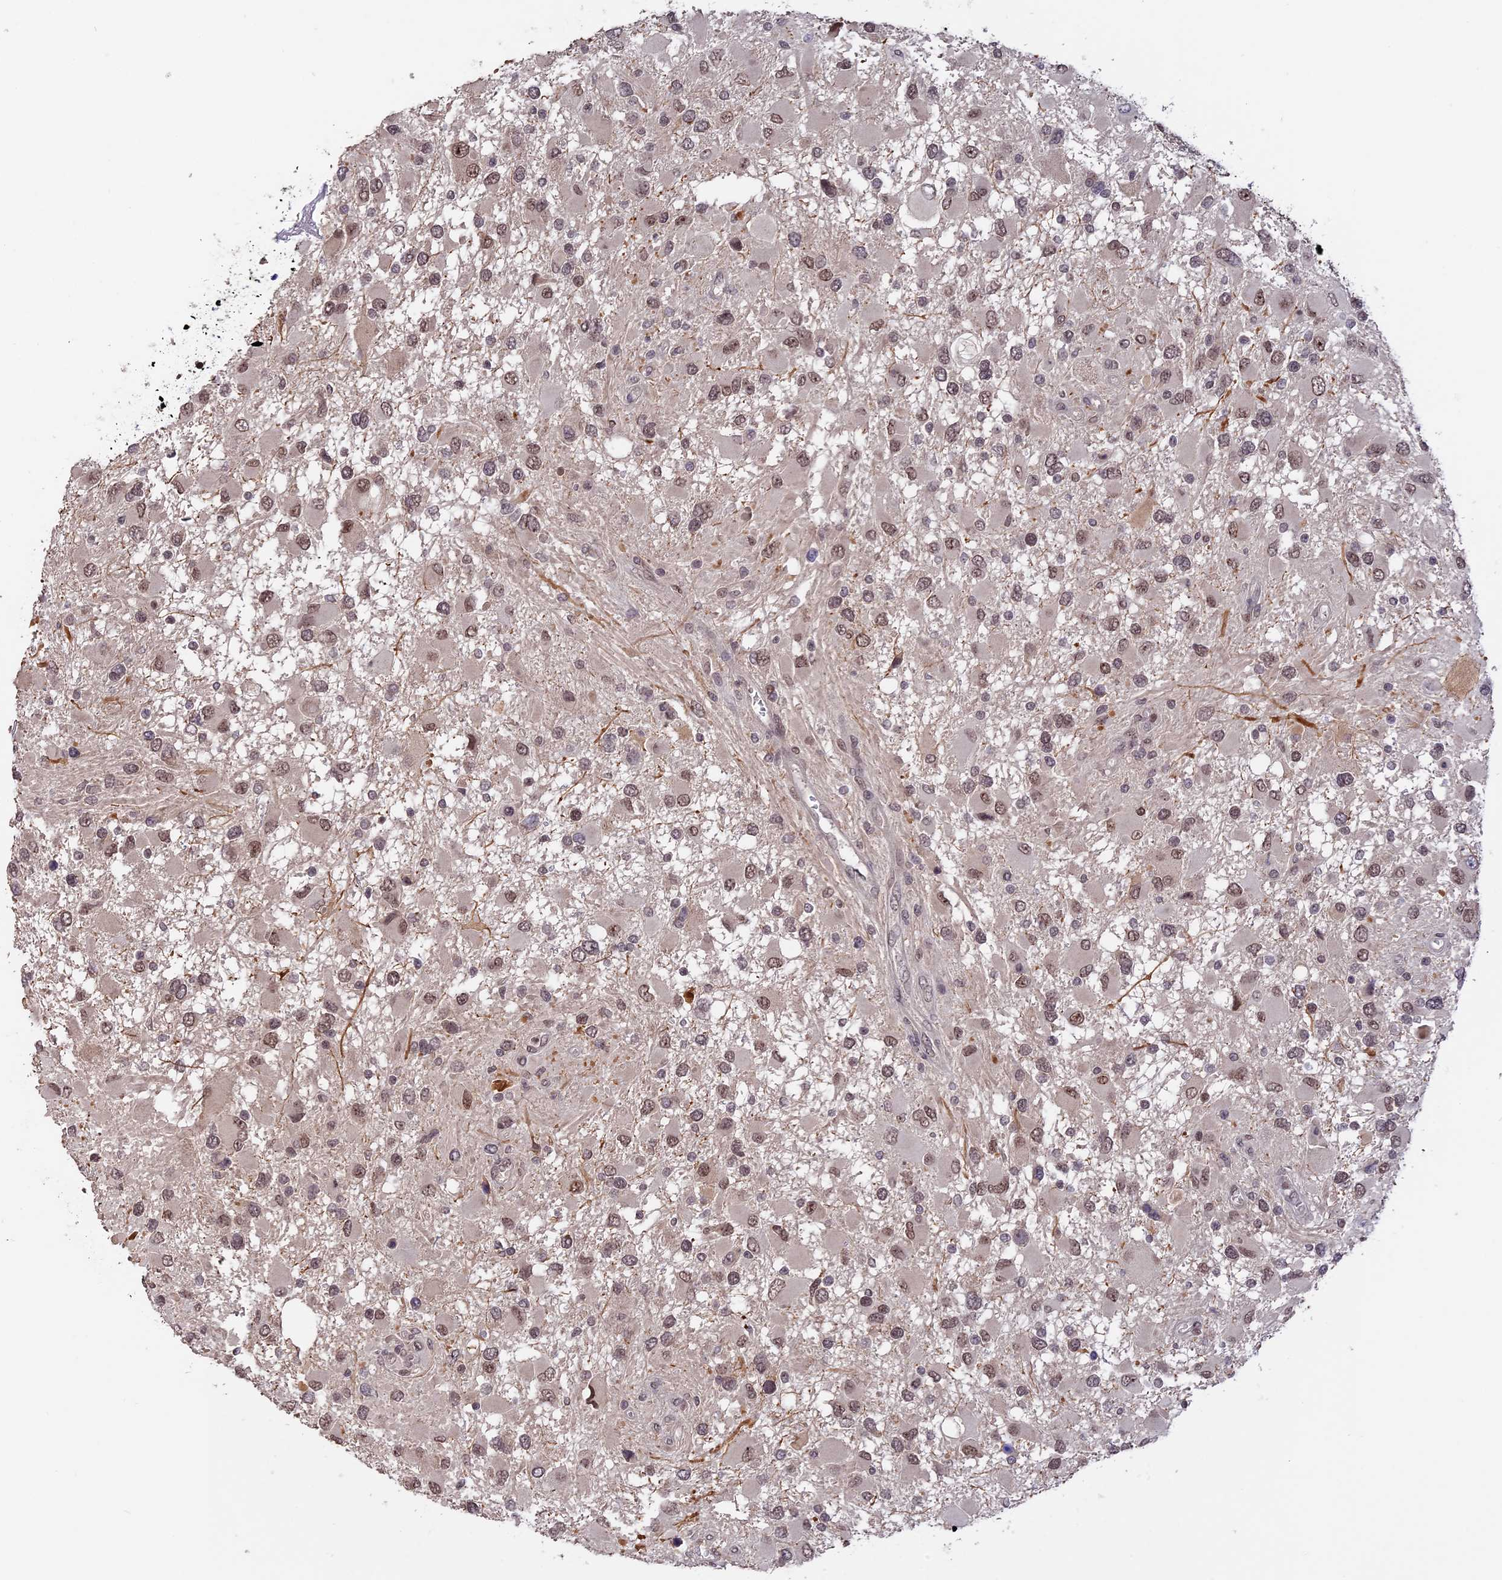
{"staining": {"intensity": "moderate", "quantity": "25%-75%", "location": "nuclear"}, "tissue": "glioma", "cell_type": "Tumor cells", "image_type": "cancer", "snomed": [{"axis": "morphology", "description": "Glioma, malignant, High grade"}, {"axis": "topography", "description": "Brain"}], "caption": "Tumor cells display moderate nuclear staining in about 25%-75% of cells in high-grade glioma (malignant). The staining is performed using DAB brown chromogen to label protein expression. The nuclei are counter-stained blue using hematoxylin.", "gene": "RFC5", "patient": {"sex": "male", "age": 53}}